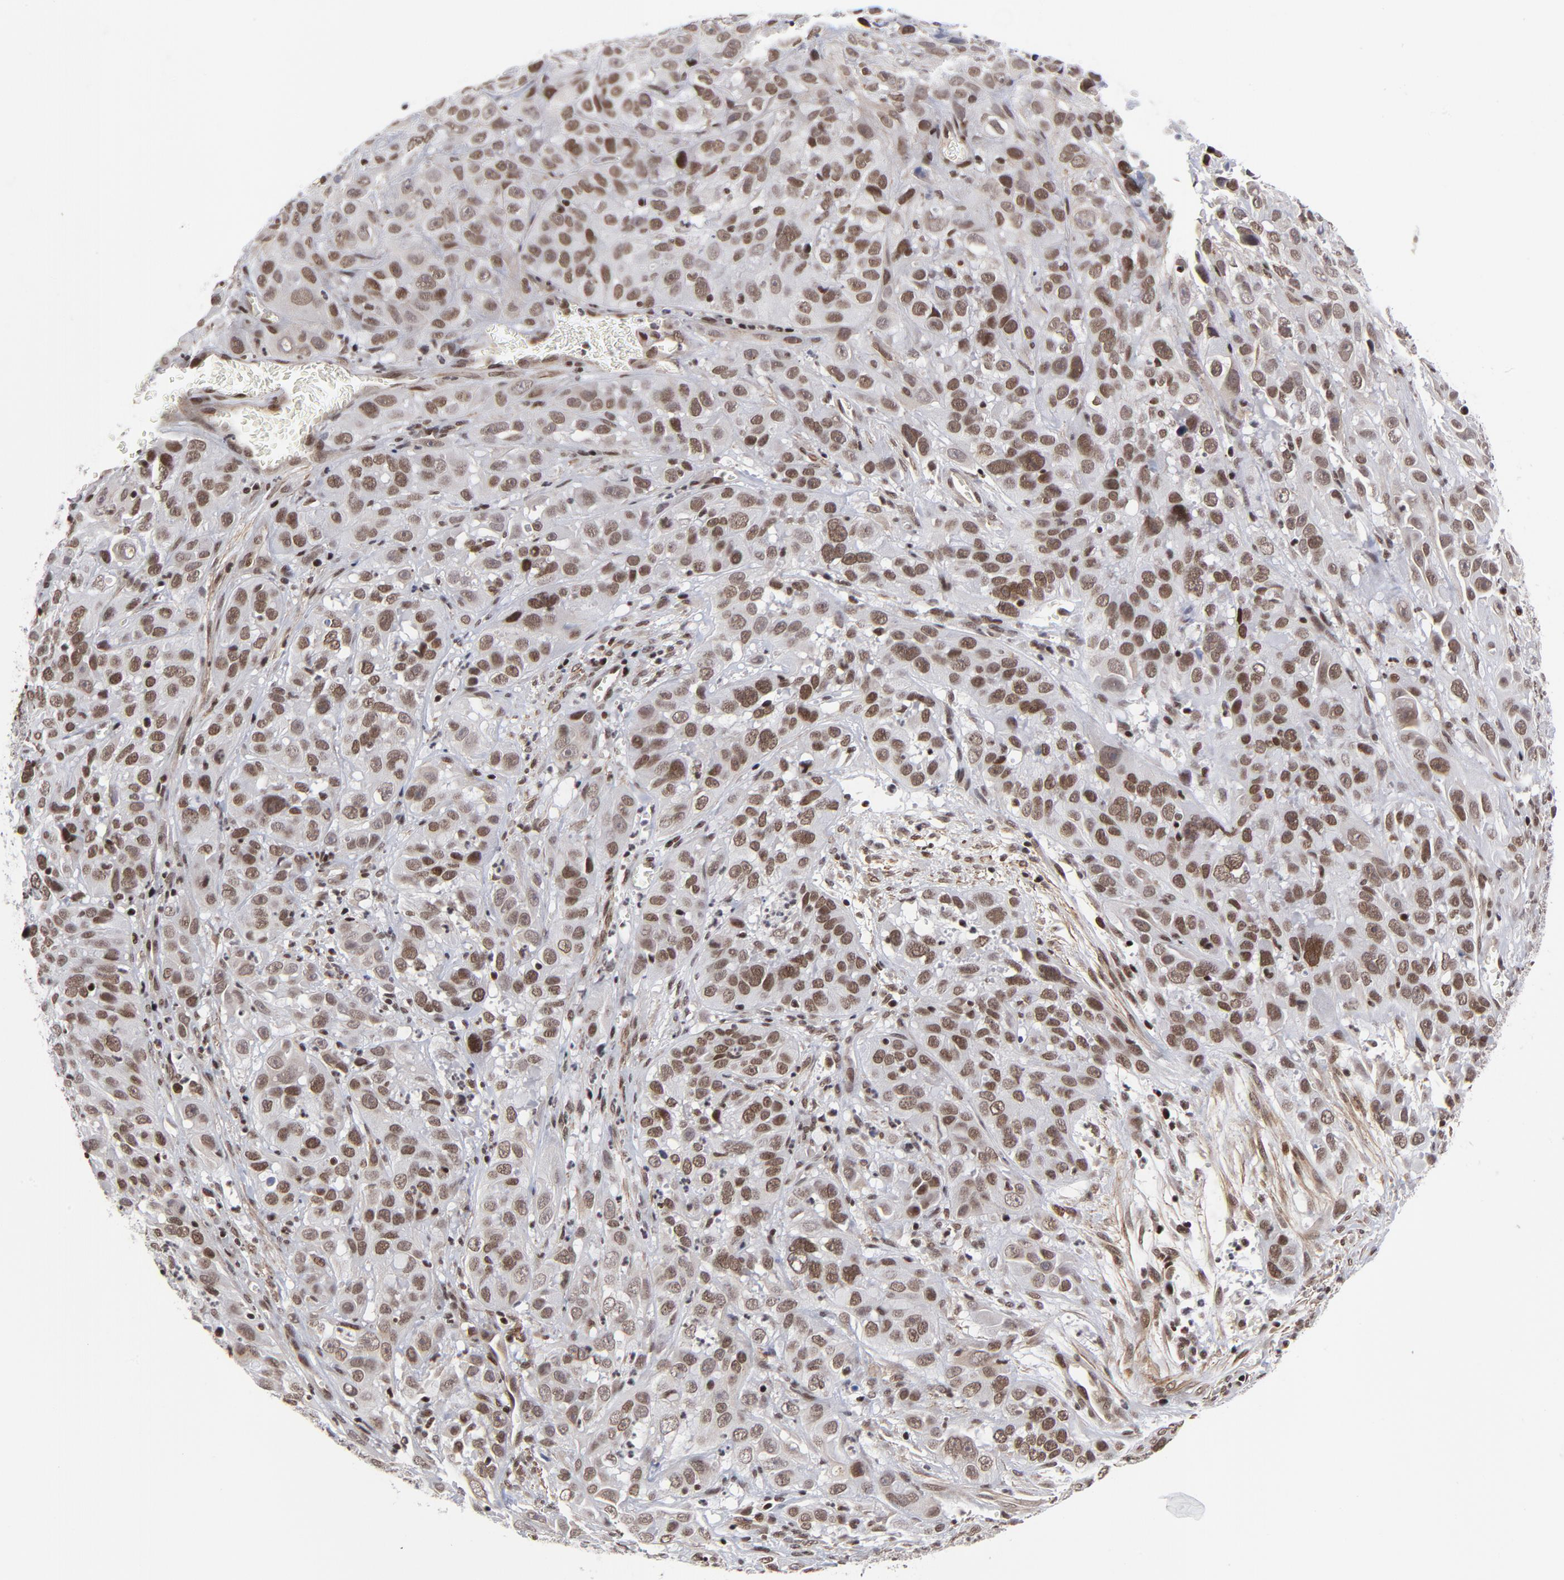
{"staining": {"intensity": "strong", "quantity": ">75%", "location": "nuclear"}, "tissue": "cervical cancer", "cell_type": "Tumor cells", "image_type": "cancer", "snomed": [{"axis": "morphology", "description": "Squamous cell carcinoma, NOS"}, {"axis": "topography", "description": "Cervix"}], "caption": "Tumor cells display high levels of strong nuclear expression in about >75% of cells in cervical cancer (squamous cell carcinoma).", "gene": "CTCF", "patient": {"sex": "female", "age": 32}}